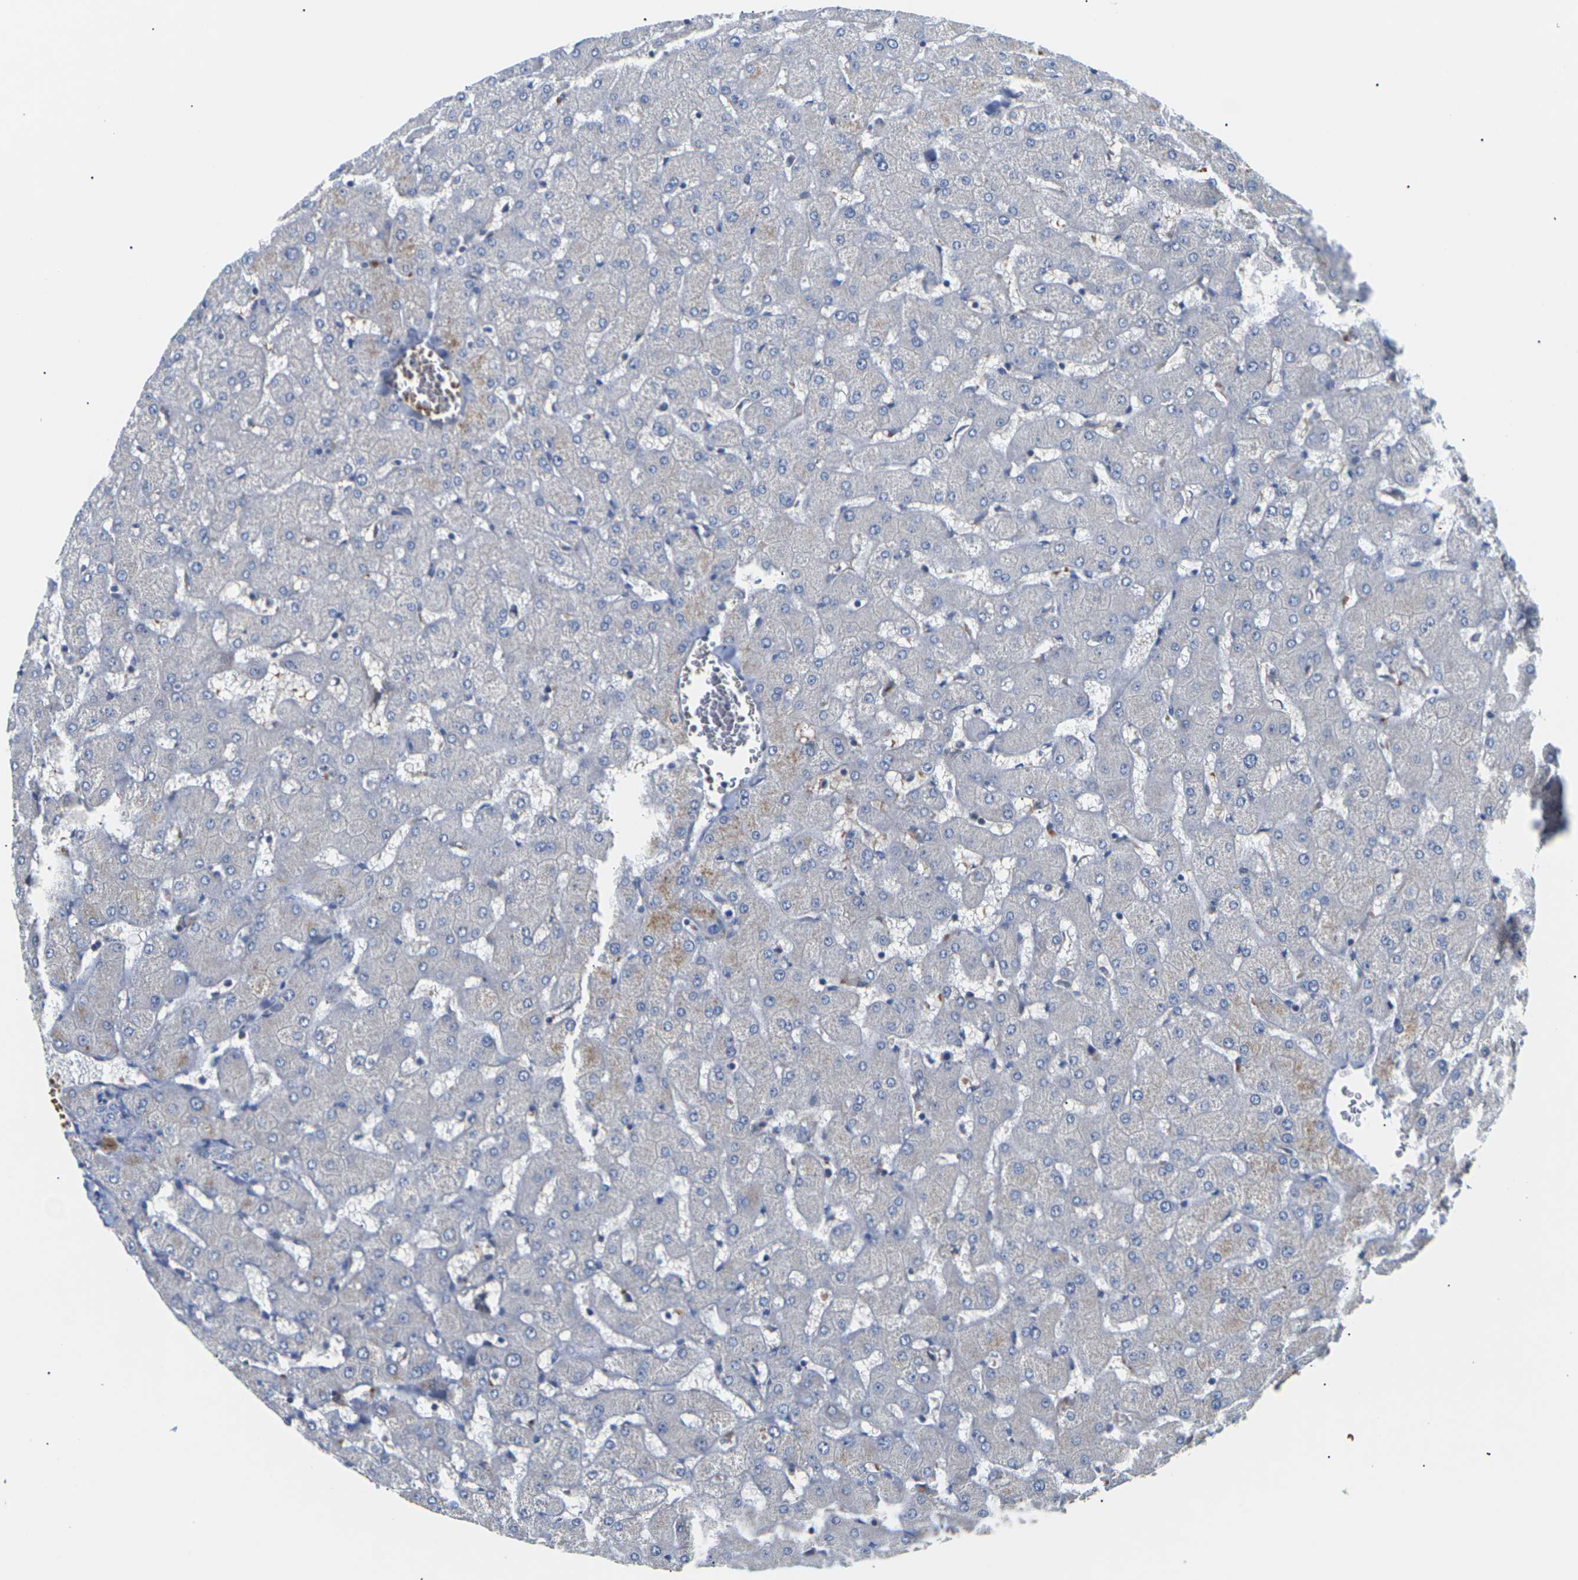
{"staining": {"intensity": "negative", "quantity": "none", "location": "none"}, "tissue": "liver", "cell_type": "Cholangiocytes", "image_type": "normal", "snomed": [{"axis": "morphology", "description": "Normal tissue, NOS"}, {"axis": "topography", "description": "Liver"}], "caption": "Cholangiocytes are negative for brown protein staining in normal liver. (DAB (3,3'-diaminobenzidine) immunohistochemistry (IHC) with hematoxylin counter stain).", "gene": "TMCO4", "patient": {"sex": "female", "age": 63}}